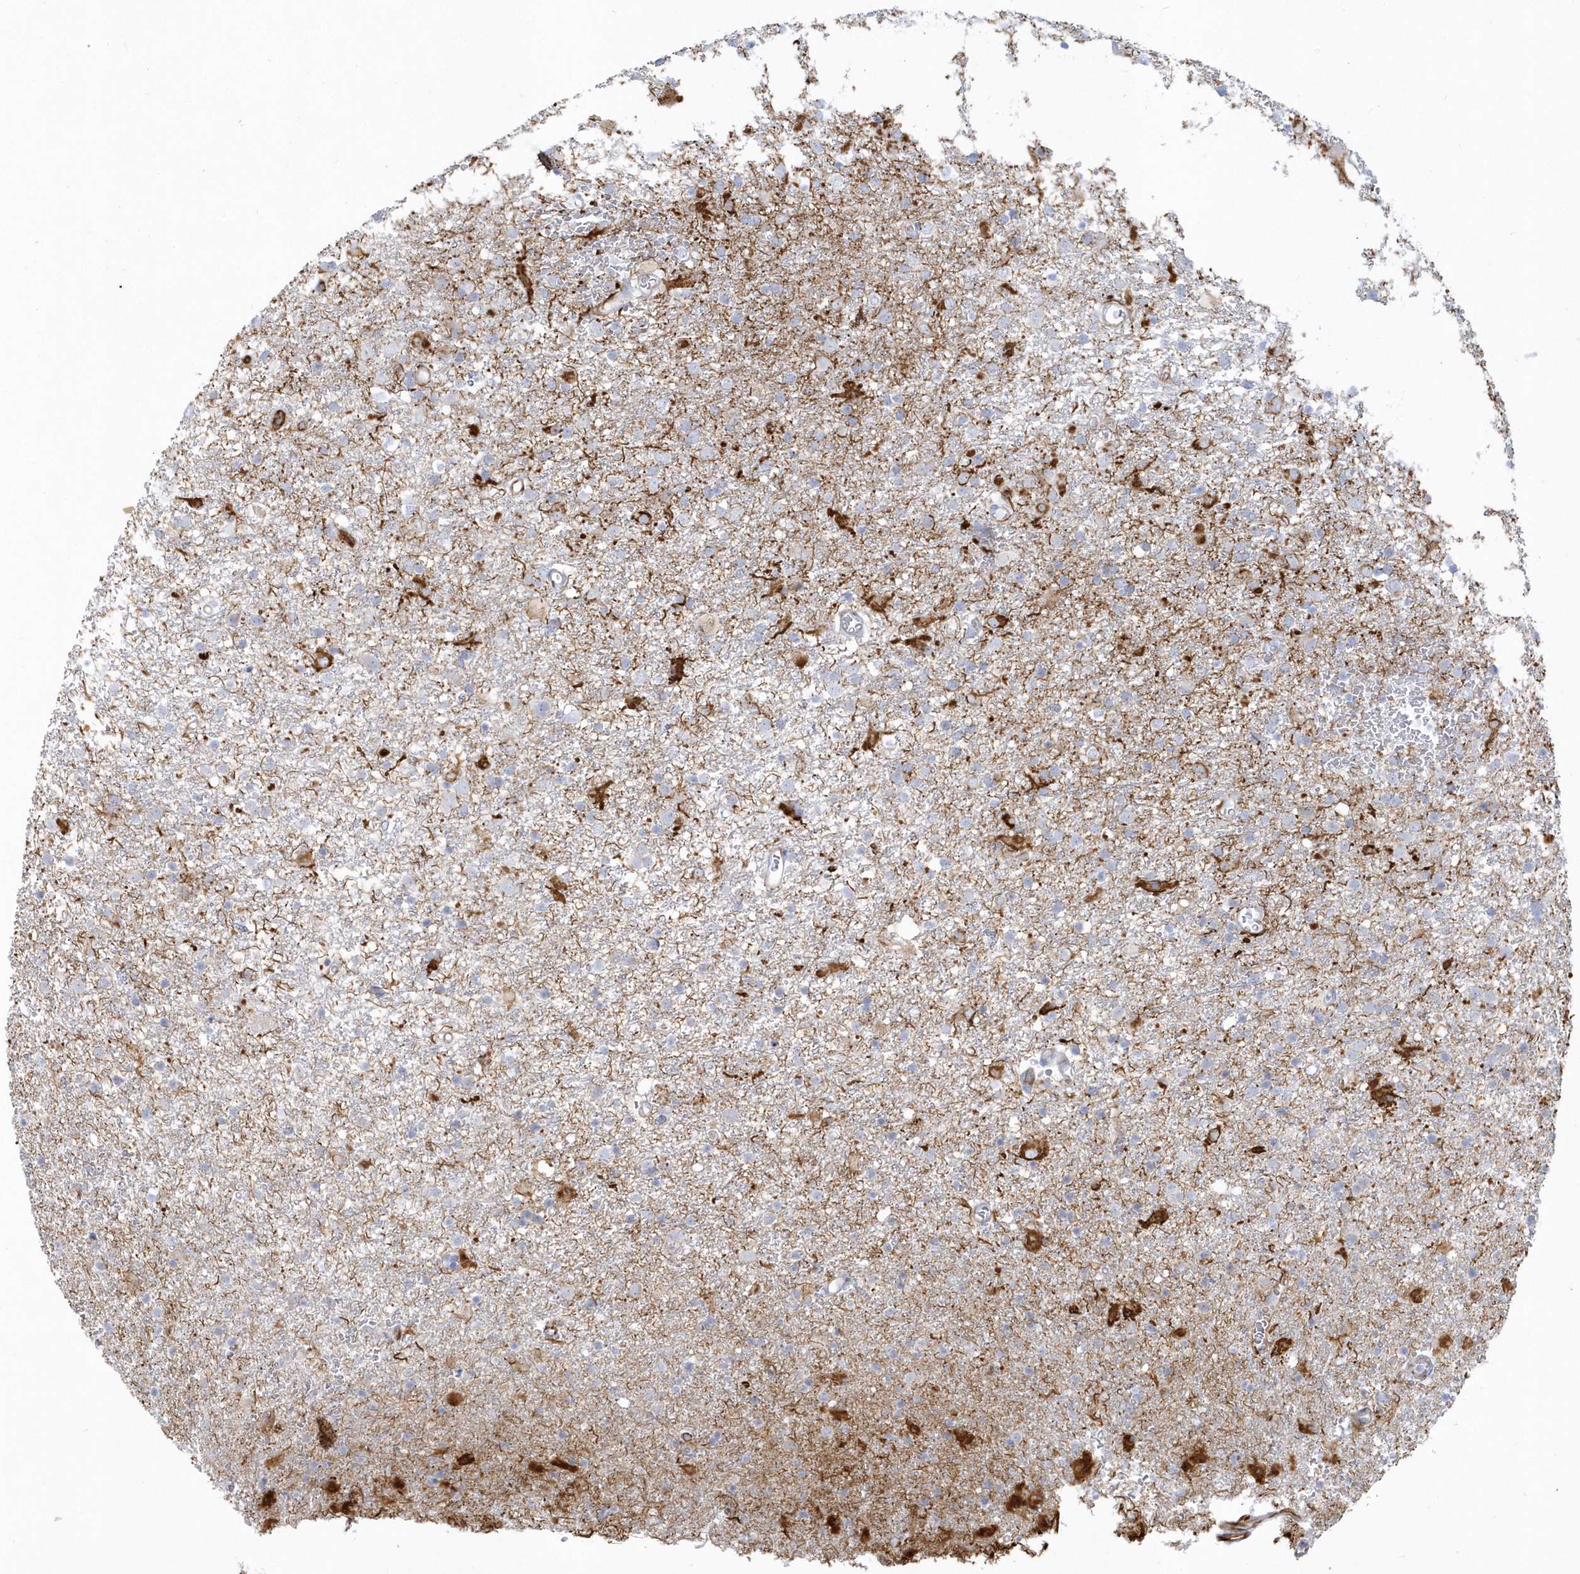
{"staining": {"intensity": "moderate", "quantity": "<25%", "location": "cytoplasmic/membranous"}, "tissue": "glioma", "cell_type": "Tumor cells", "image_type": "cancer", "snomed": [{"axis": "morphology", "description": "Glioma, malignant, Low grade"}, {"axis": "topography", "description": "Brain"}], "caption": "Immunohistochemical staining of glioma demonstrates low levels of moderate cytoplasmic/membranous protein positivity in approximately <25% of tumor cells.", "gene": "PPIL6", "patient": {"sex": "male", "age": 65}}